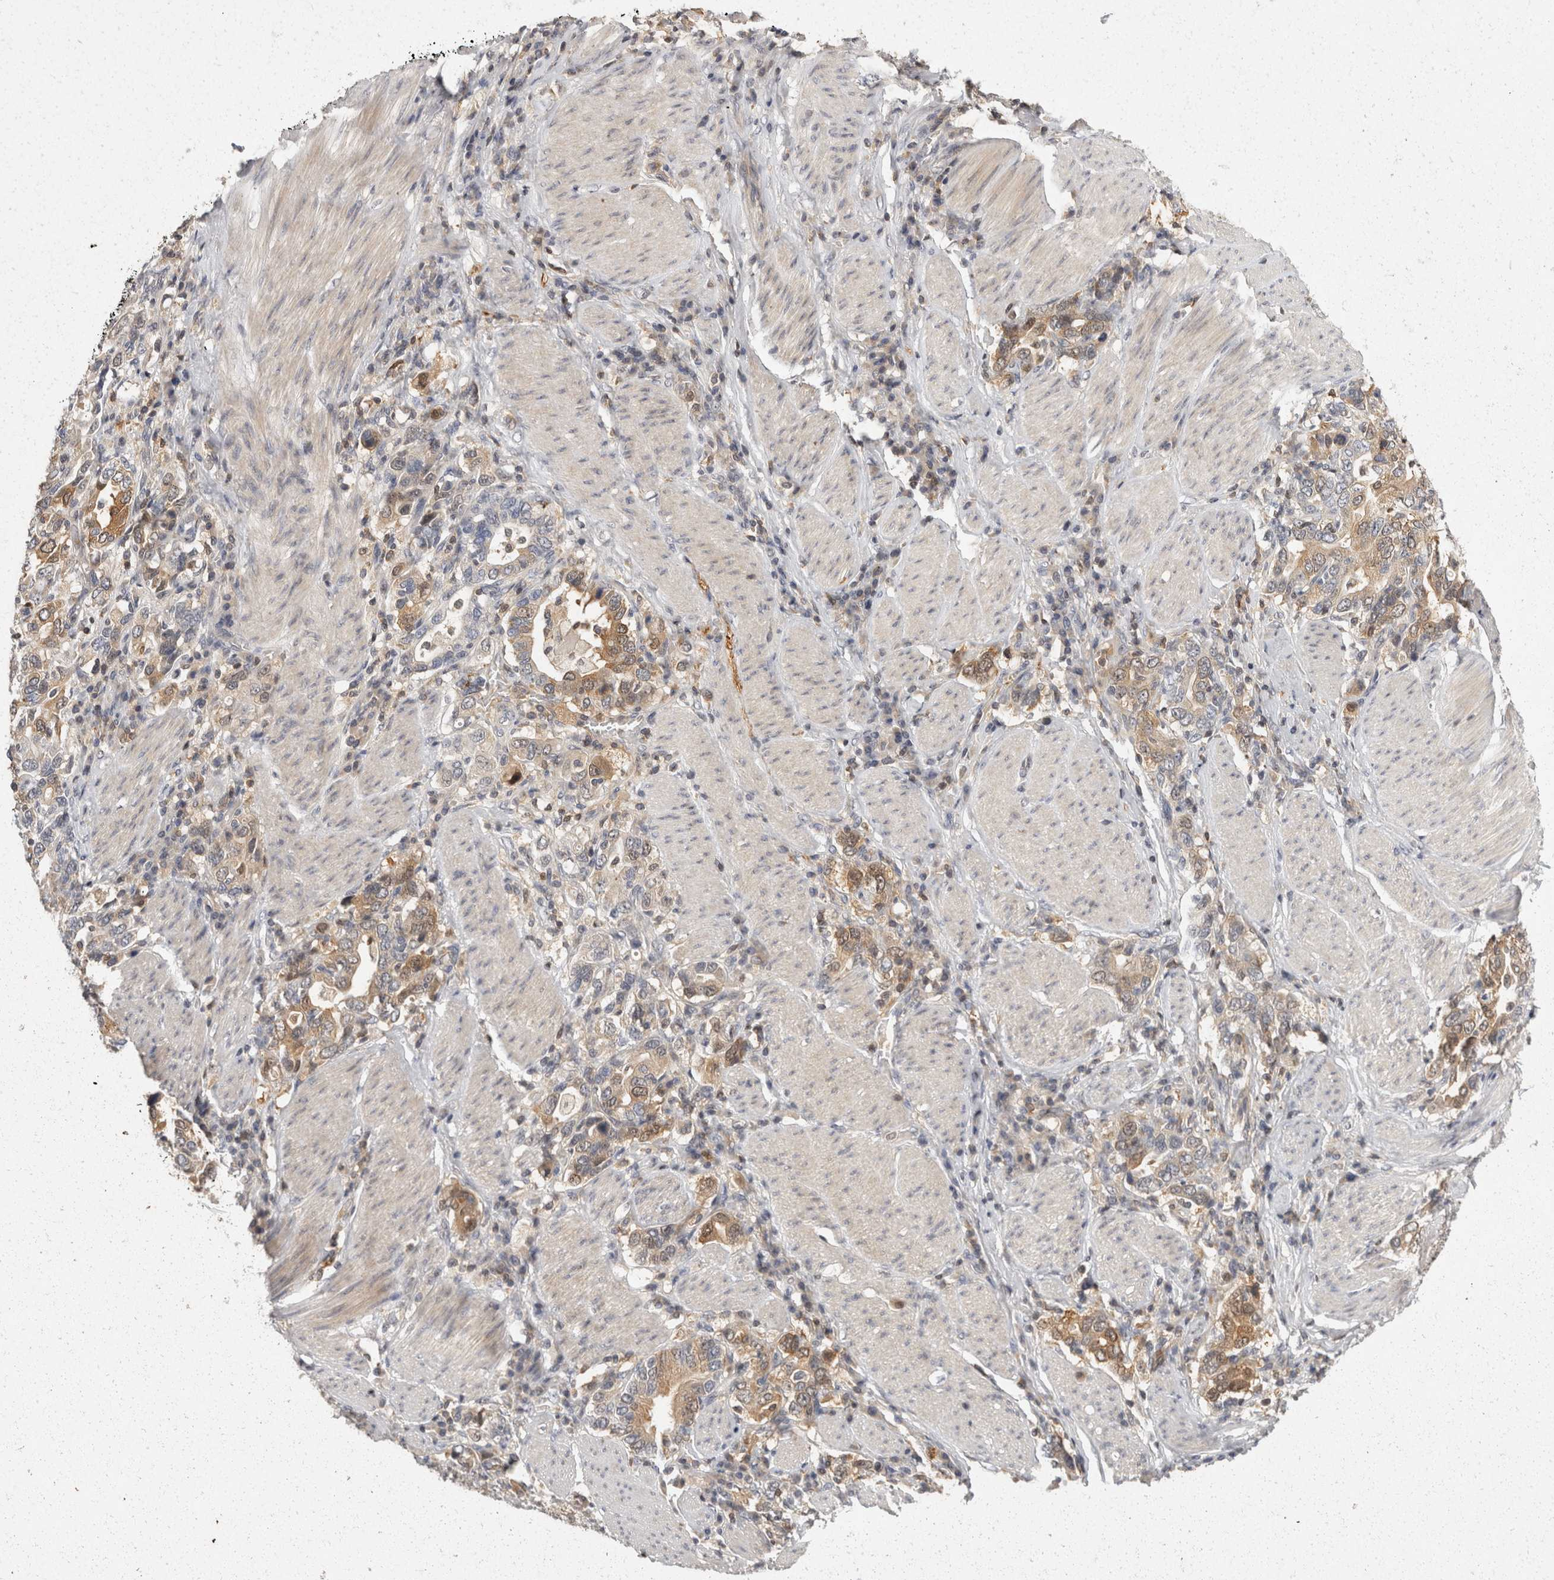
{"staining": {"intensity": "weak", "quantity": "25%-75%", "location": "cytoplasmic/membranous"}, "tissue": "stomach cancer", "cell_type": "Tumor cells", "image_type": "cancer", "snomed": [{"axis": "morphology", "description": "Adenocarcinoma, NOS"}, {"axis": "topography", "description": "Stomach, upper"}], "caption": "Immunohistochemistry (IHC) image of adenocarcinoma (stomach) stained for a protein (brown), which shows low levels of weak cytoplasmic/membranous staining in approximately 25%-75% of tumor cells.", "gene": "ACAT2", "patient": {"sex": "male", "age": 62}}